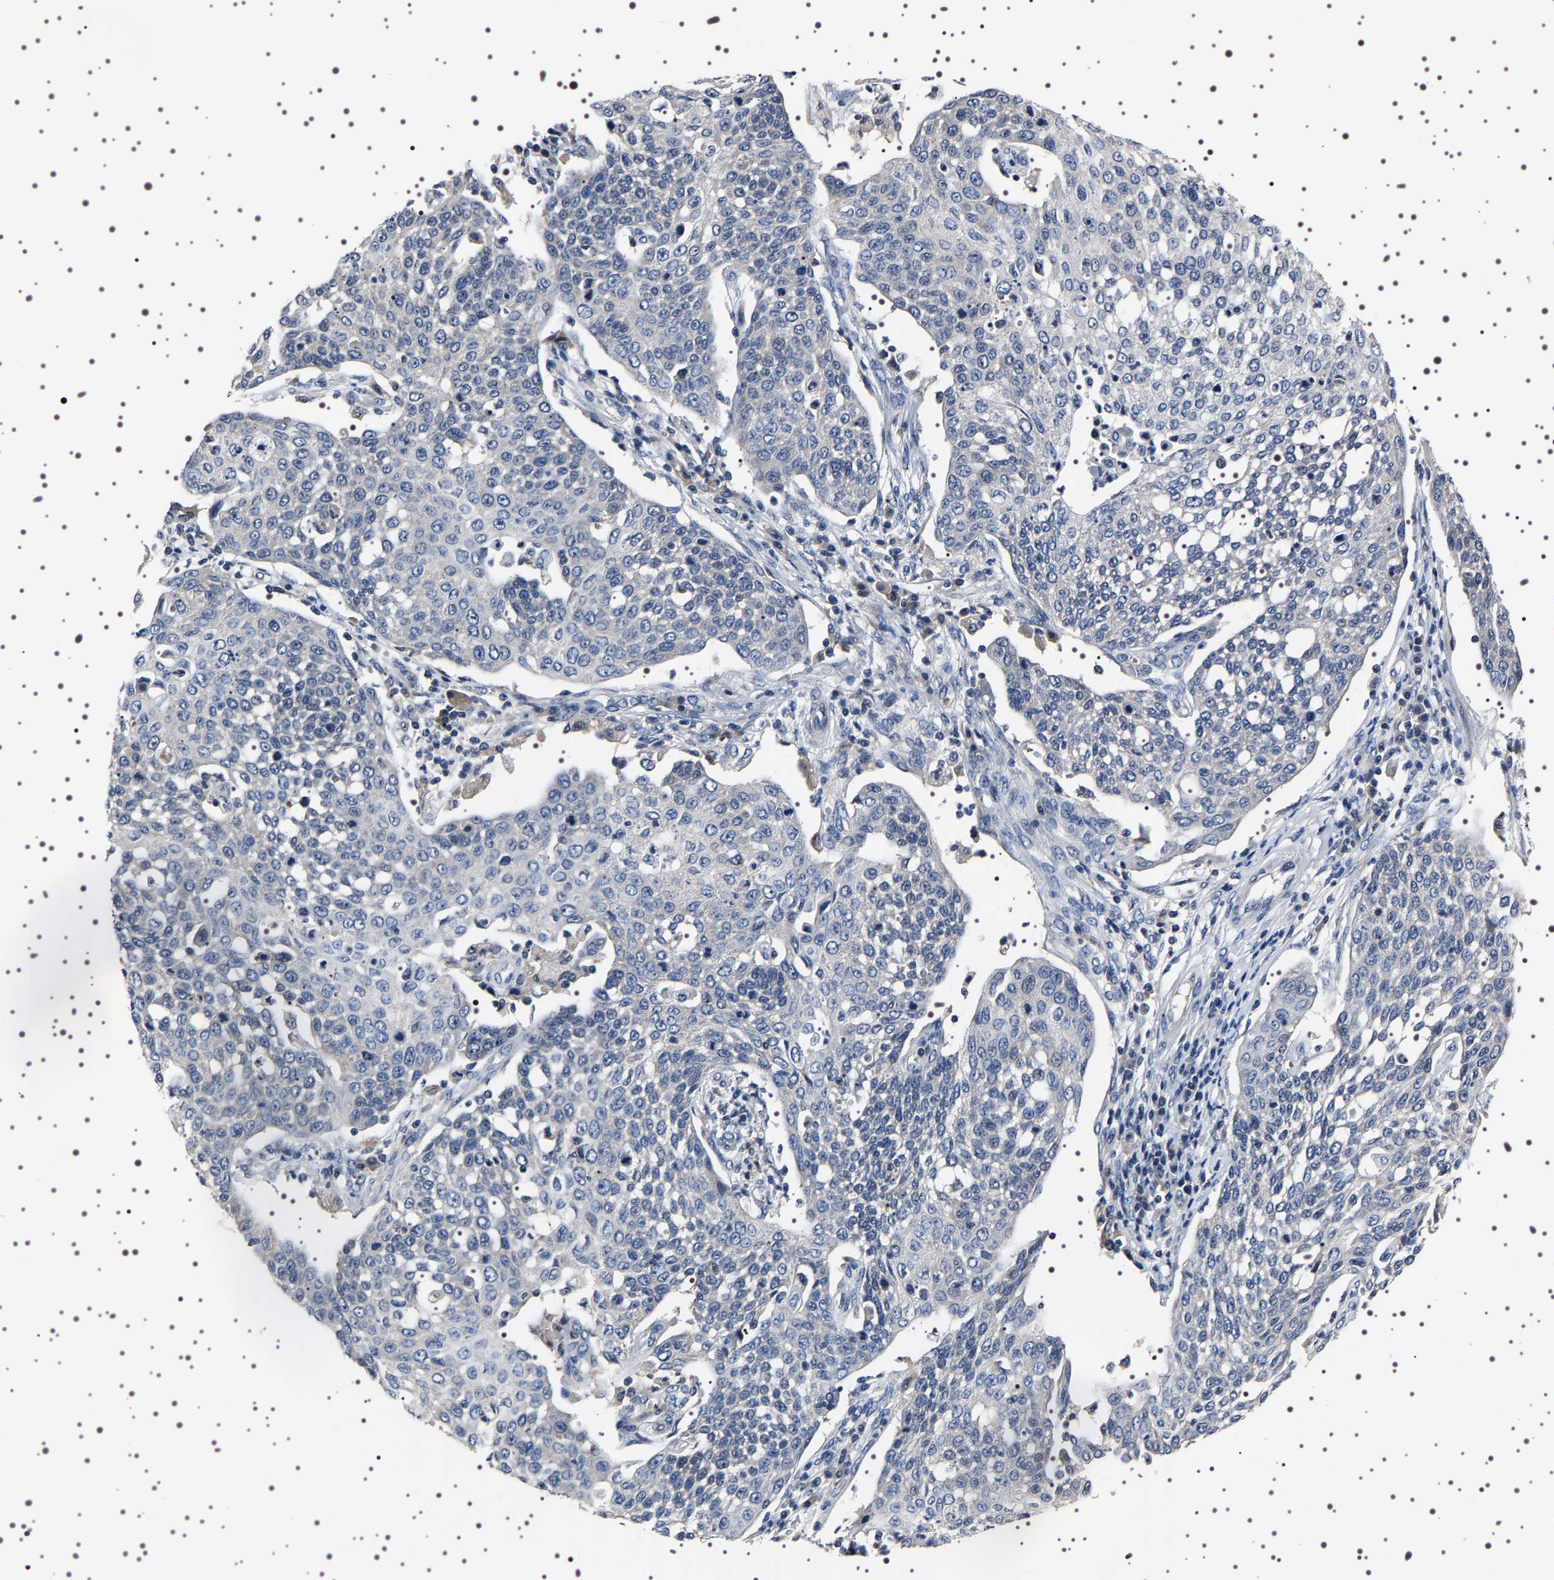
{"staining": {"intensity": "negative", "quantity": "none", "location": "none"}, "tissue": "cervical cancer", "cell_type": "Tumor cells", "image_type": "cancer", "snomed": [{"axis": "morphology", "description": "Squamous cell carcinoma, NOS"}, {"axis": "topography", "description": "Cervix"}], "caption": "High power microscopy histopathology image of an immunohistochemistry (IHC) histopathology image of squamous cell carcinoma (cervical), revealing no significant expression in tumor cells.", "gene": "TARBP1", "patient": {"sex": "female", "age": 34}}